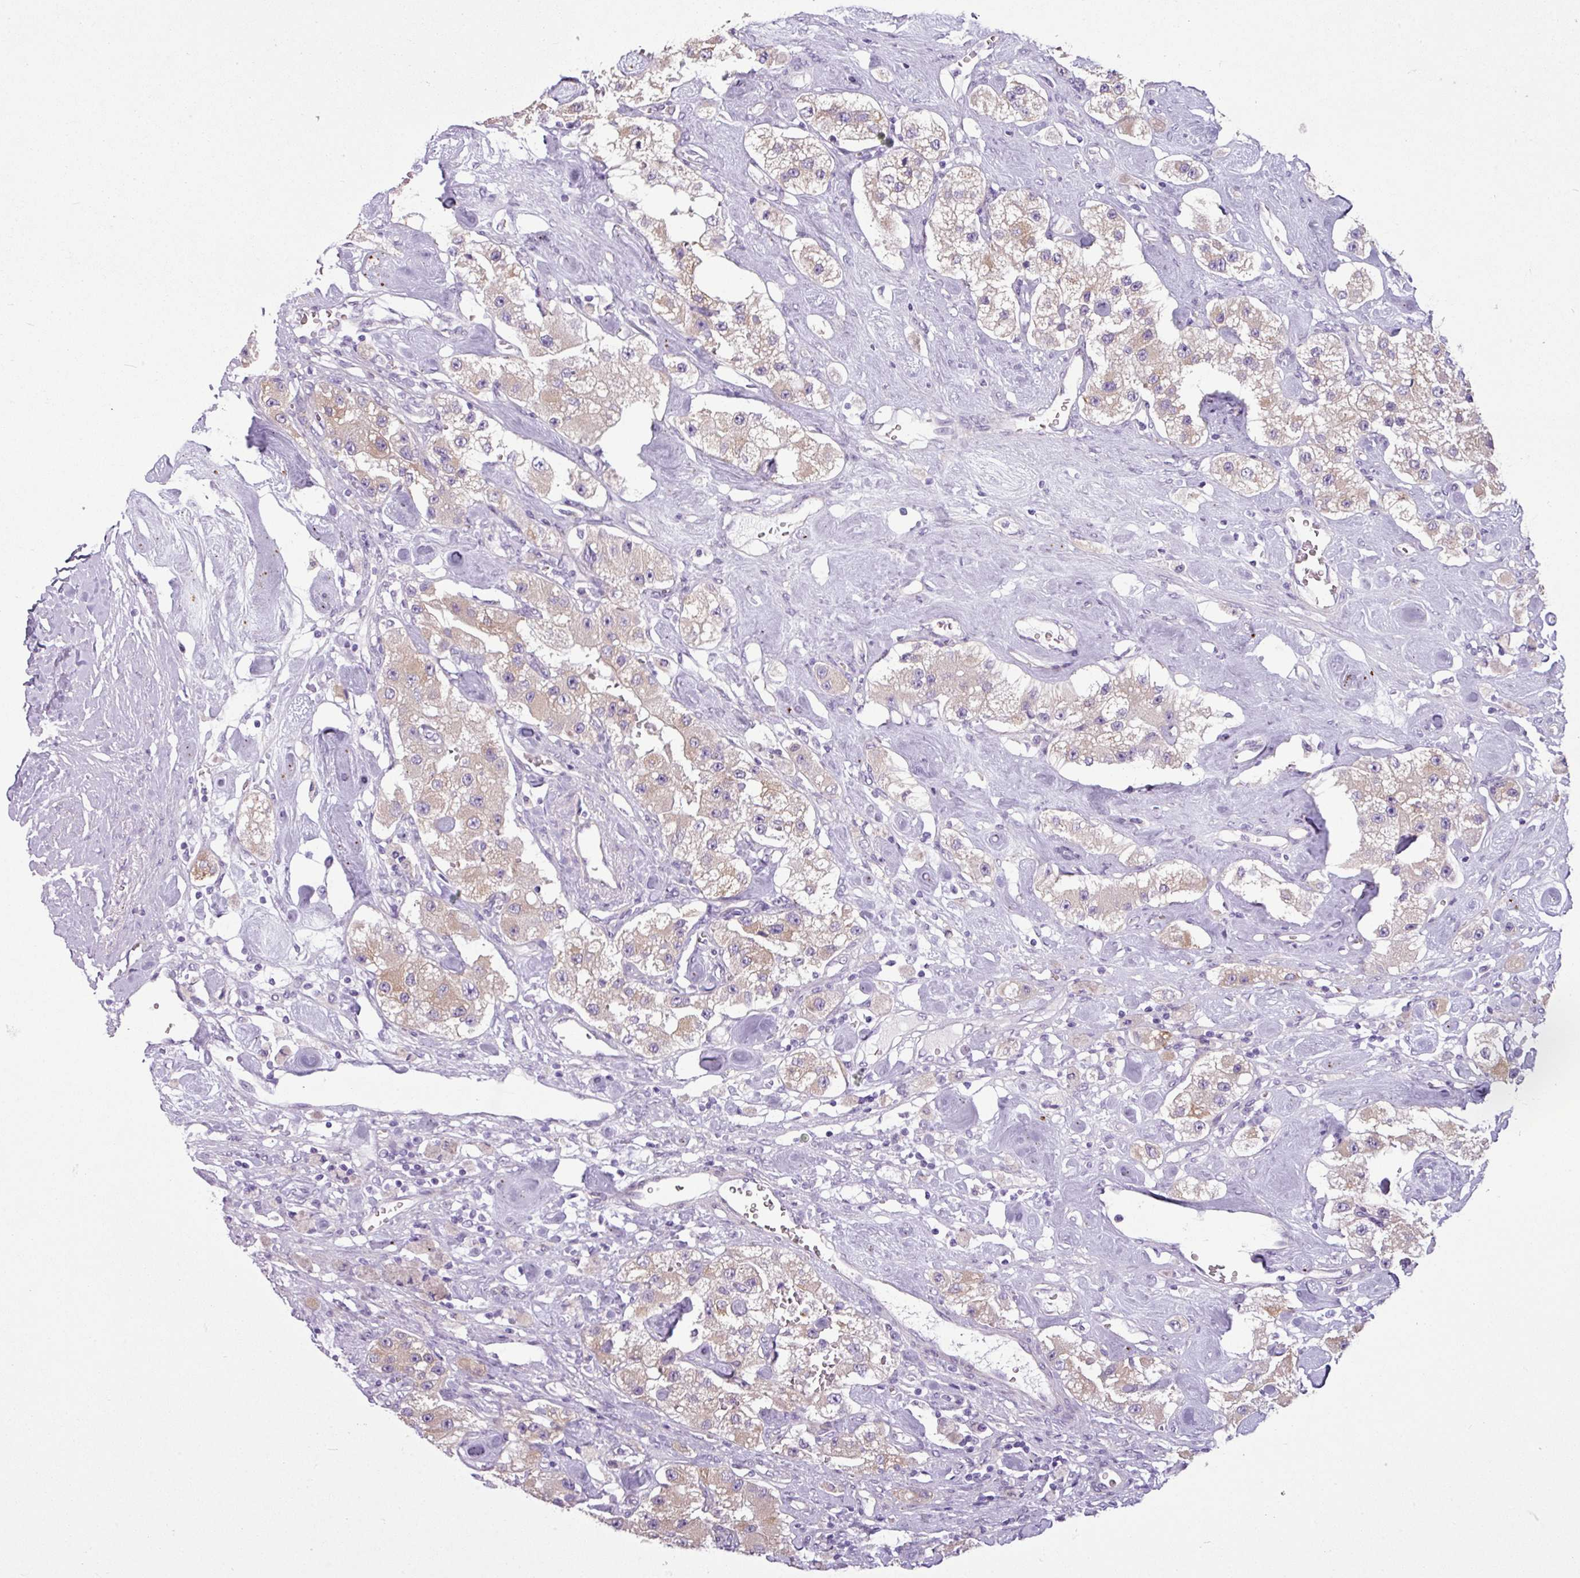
{"staining": {"intensity": "weak", "quantity": ">75%", "location": "cytoplasmic/membranous"}, "tissue": "carcinoid", "cell_type": "Tumor cells", "image_type": "cancer", "snomed": [{"axis": "morphology", "description": "Carcinoid, malignant, NOS"}, {"axis": "topography", "description": "Pancreas"}], "caption": "Carcinoid stained with a brown dye reveals weak cytoplasmic/membranous positive positivity in approximately >75% of tumor cells.", "gene": "TOR1AIP2", "patient": {"sex": "male", "age": 41}}